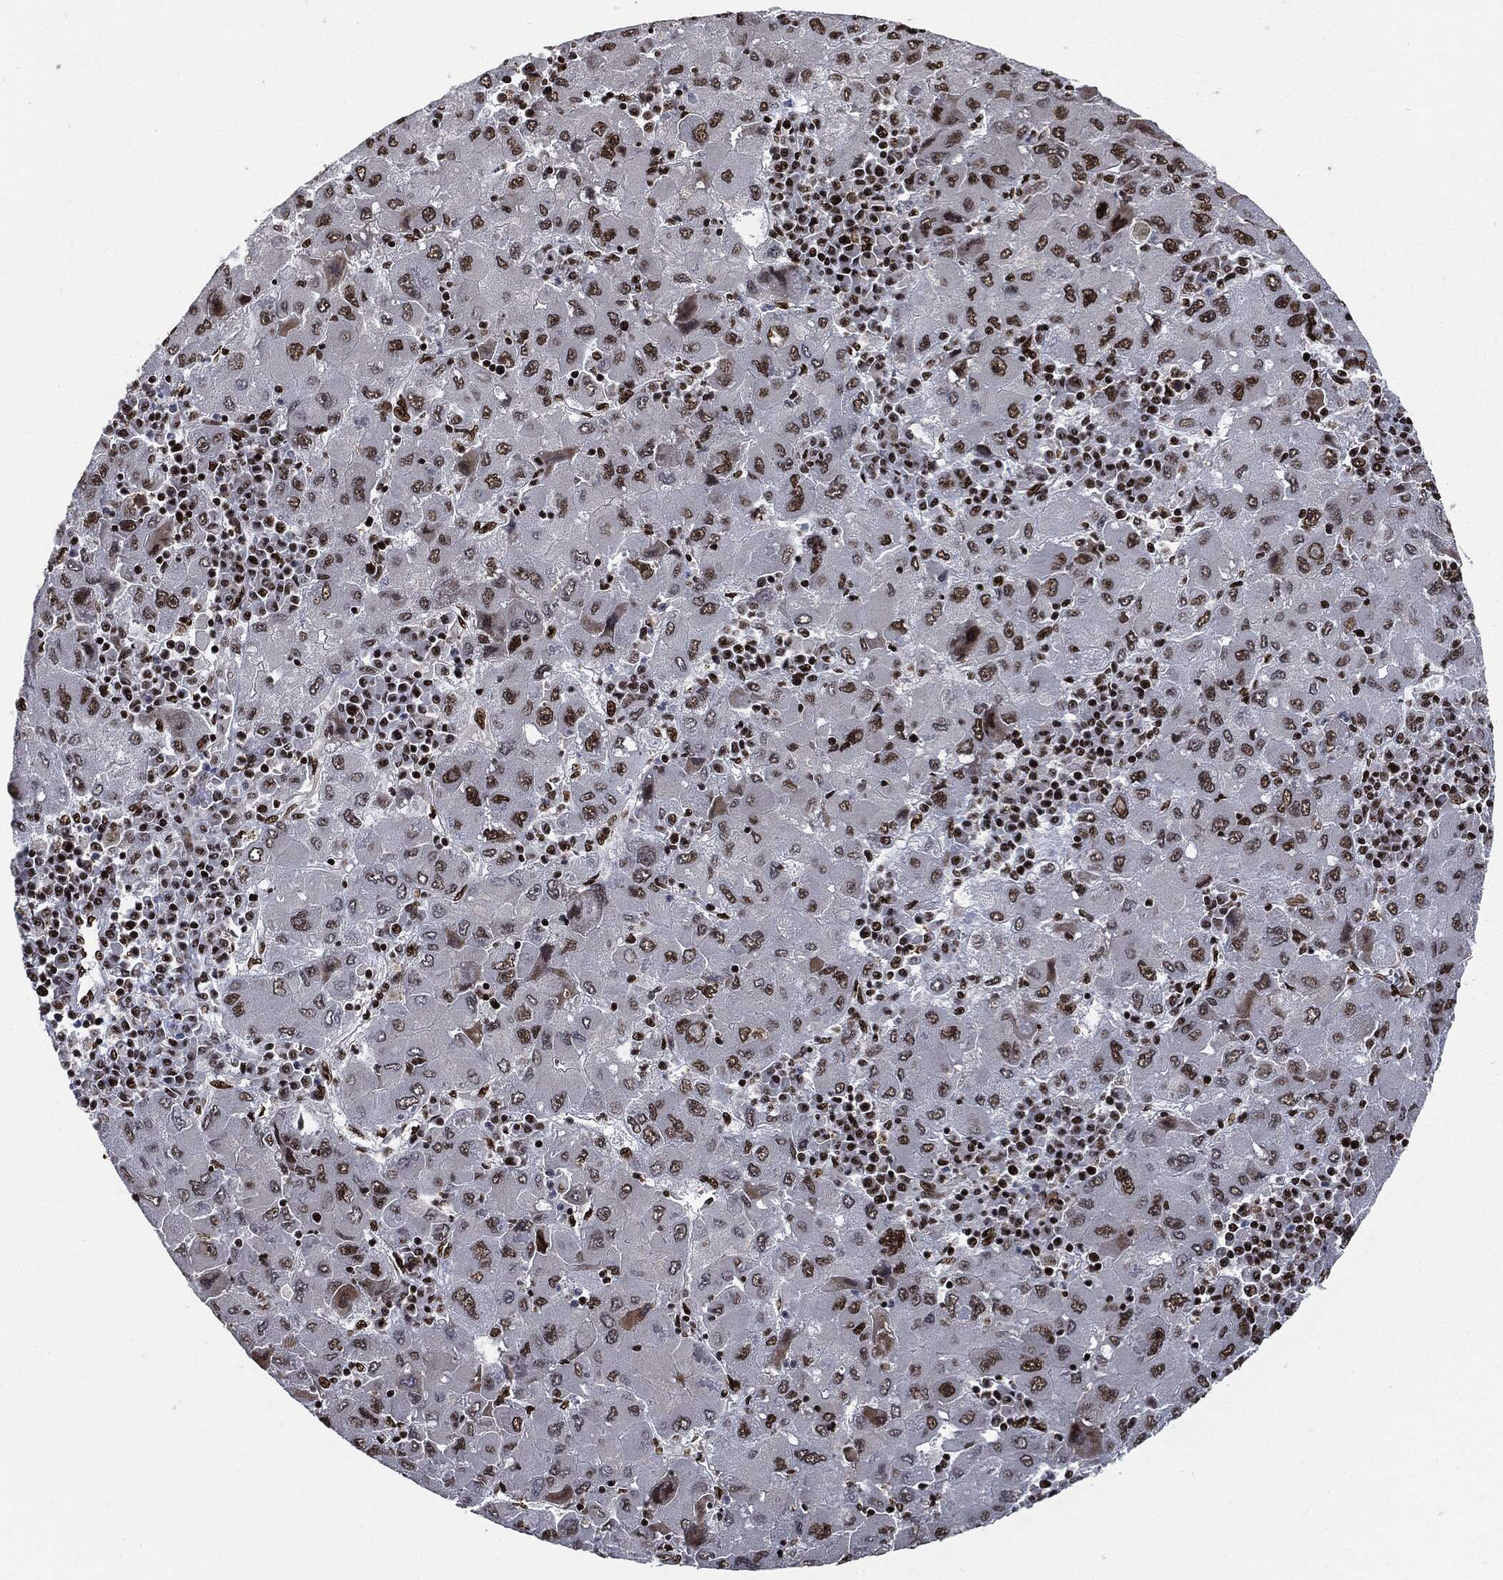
{"staining": {"intensity": "moderate", "quantity": ">75%", "location": "nuclear"}, "tissue": "liver cancer", "cell_type": "Tumor cells", "image_type": "cancer", "snomed": [{"axis": "morphology", "description": "Carcinoma, Hepatocellular, NOS"}, {"axis": "topography", "description": "Liver"}], "caption": "Liver cancer was stained to show a protein in brown. There is medium levels of moderate nuclear expression in approximately >75% of tumor cells. The staining was performed using DAB (3,3'-diaminobenzidine), with brown indicating positive protein expression. Nuclei are stained blue with hematoxylin.", "gene": "RECQL", "patient": {"sex": "male", "age": 75}}